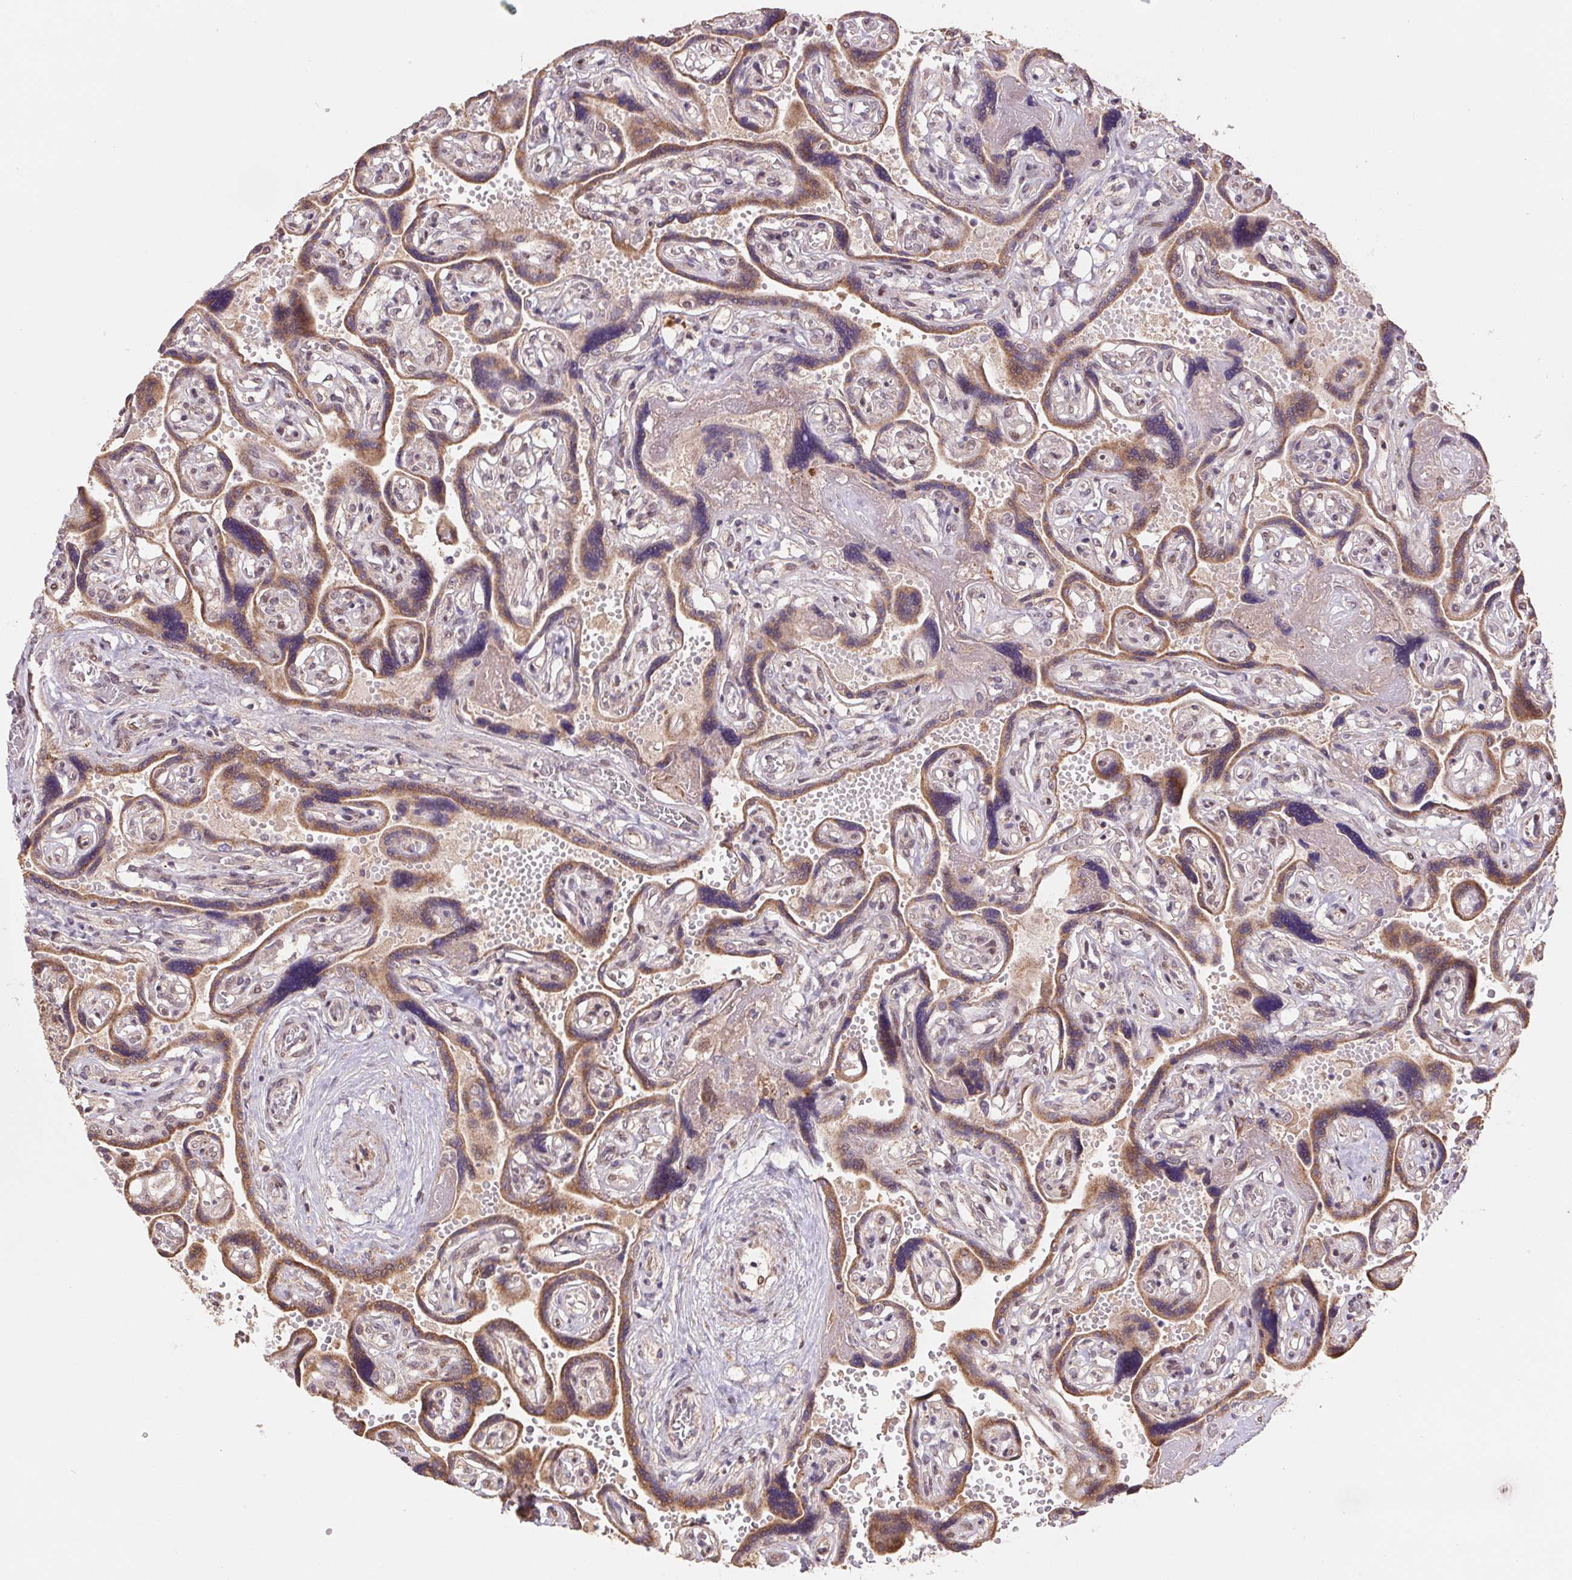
{"staining": {"intensity": "weak", "quantity": ">75%", "location": "nuclear"}, "tissue": "placenta", "cell_type": "Decidual cells", "image_type": "normal", "snomed": [{"axis": "morphology", "description": "Normal tissue, NOS"}, {"axis": "topography", "description": "Placenta"}], "caption": "Weak nuclear staining is identified in approximately >75% of decidual cells in normal placenta. Immunohistochemistry stains the protein of interest in brown and the nuclei are stained blue.", "gene": "PDHA1", "patient": {"sex": "female", "age": 32}}